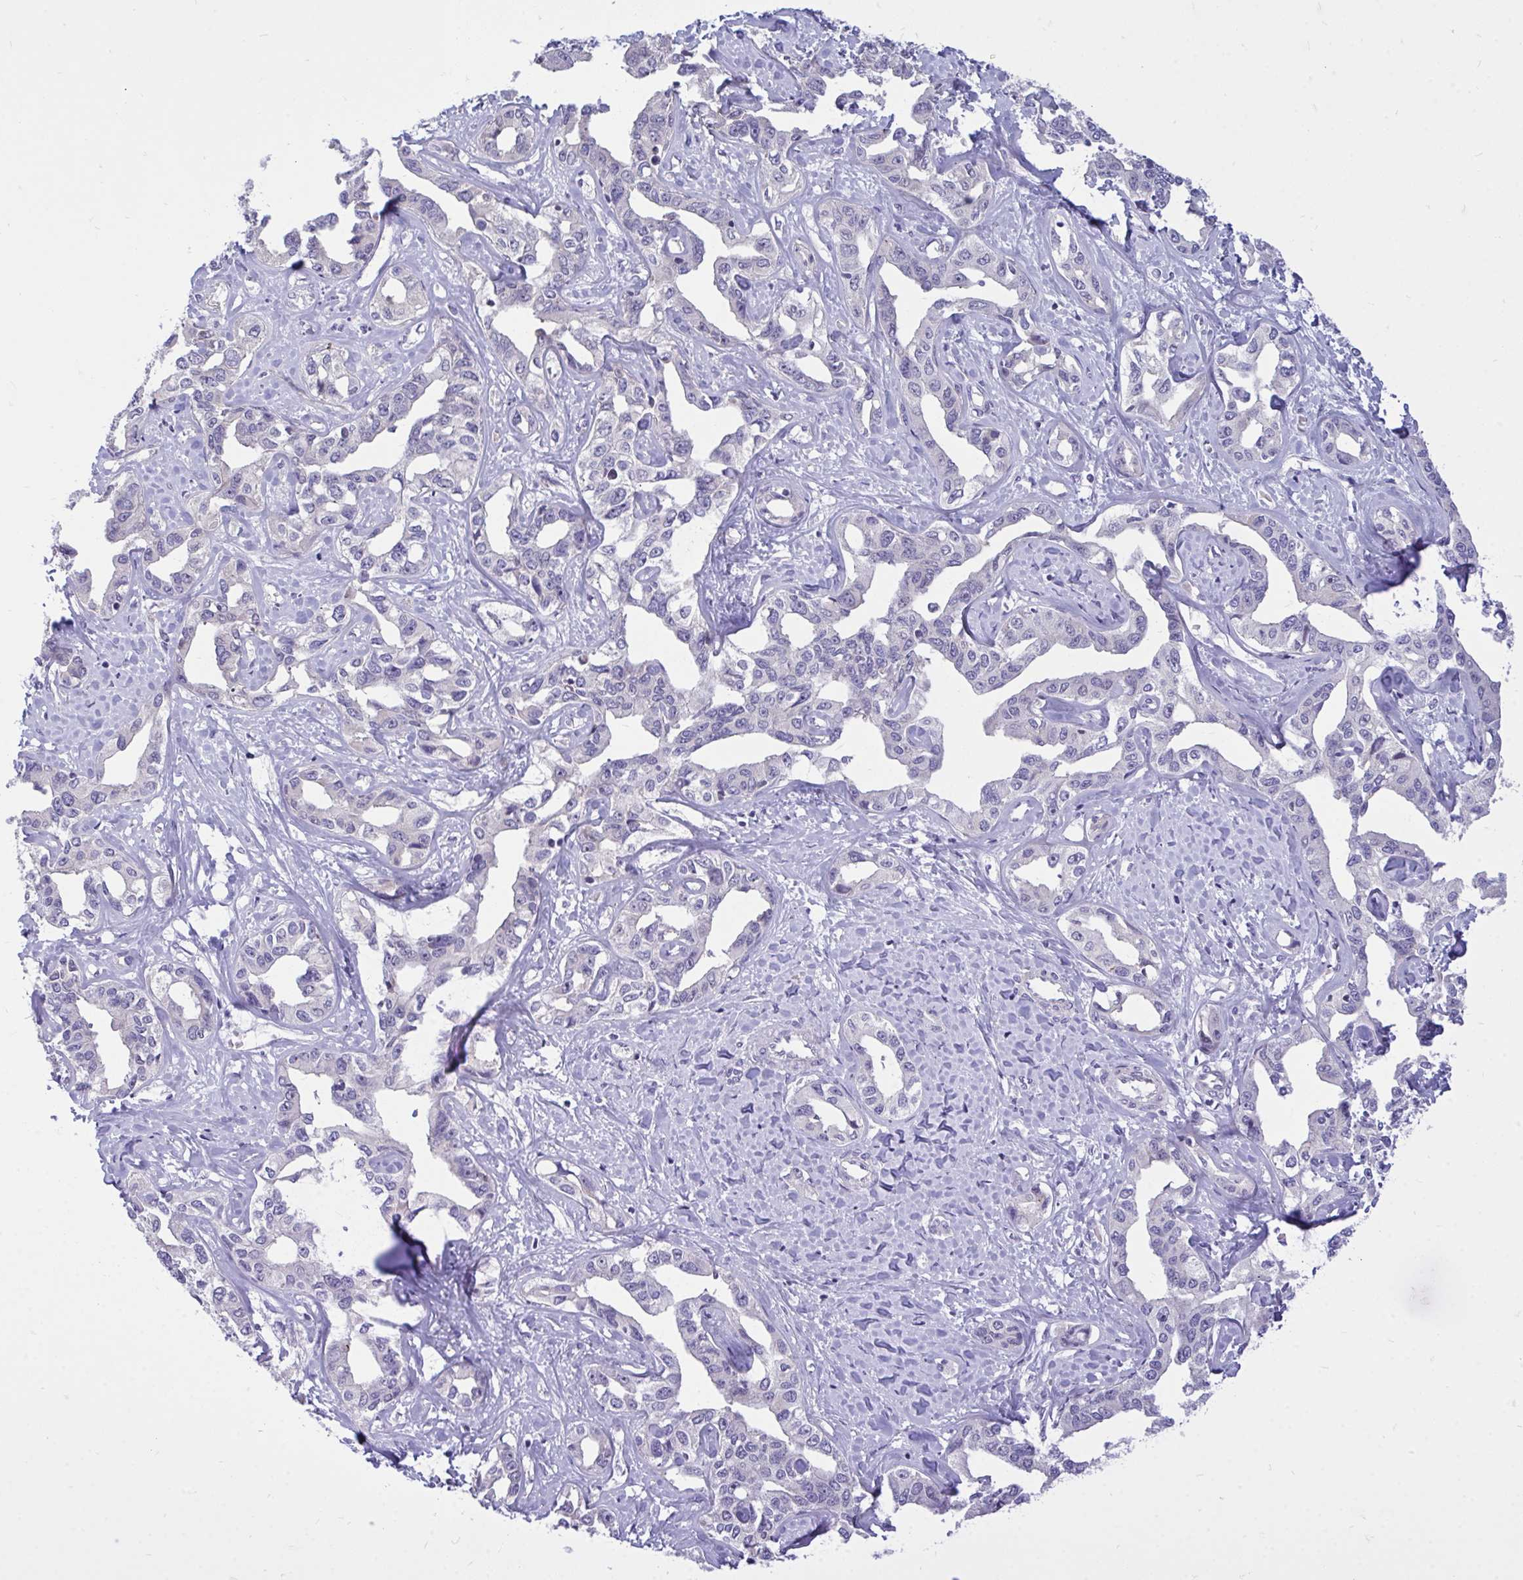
{"staining": {"intensity": "negative", "quantity": "none", "location": "none"}, "tissue": "liver cancer", "cell_type": "Tumor cells", "image_type": "cancer", "snomed": [{"axis": "morphology", "description": "Cholangiocarcinoma"}, {"axis": "topography", "description": "Liver"}], "caption": "Immunohistochemistry histopathology image of cholangiocarcinoma (liver) stained for a protein (brown), which demonstrates no expression in tumor cells.", "gene": "HMBOX1", "patient": {"sex": "male", "age": 59}}